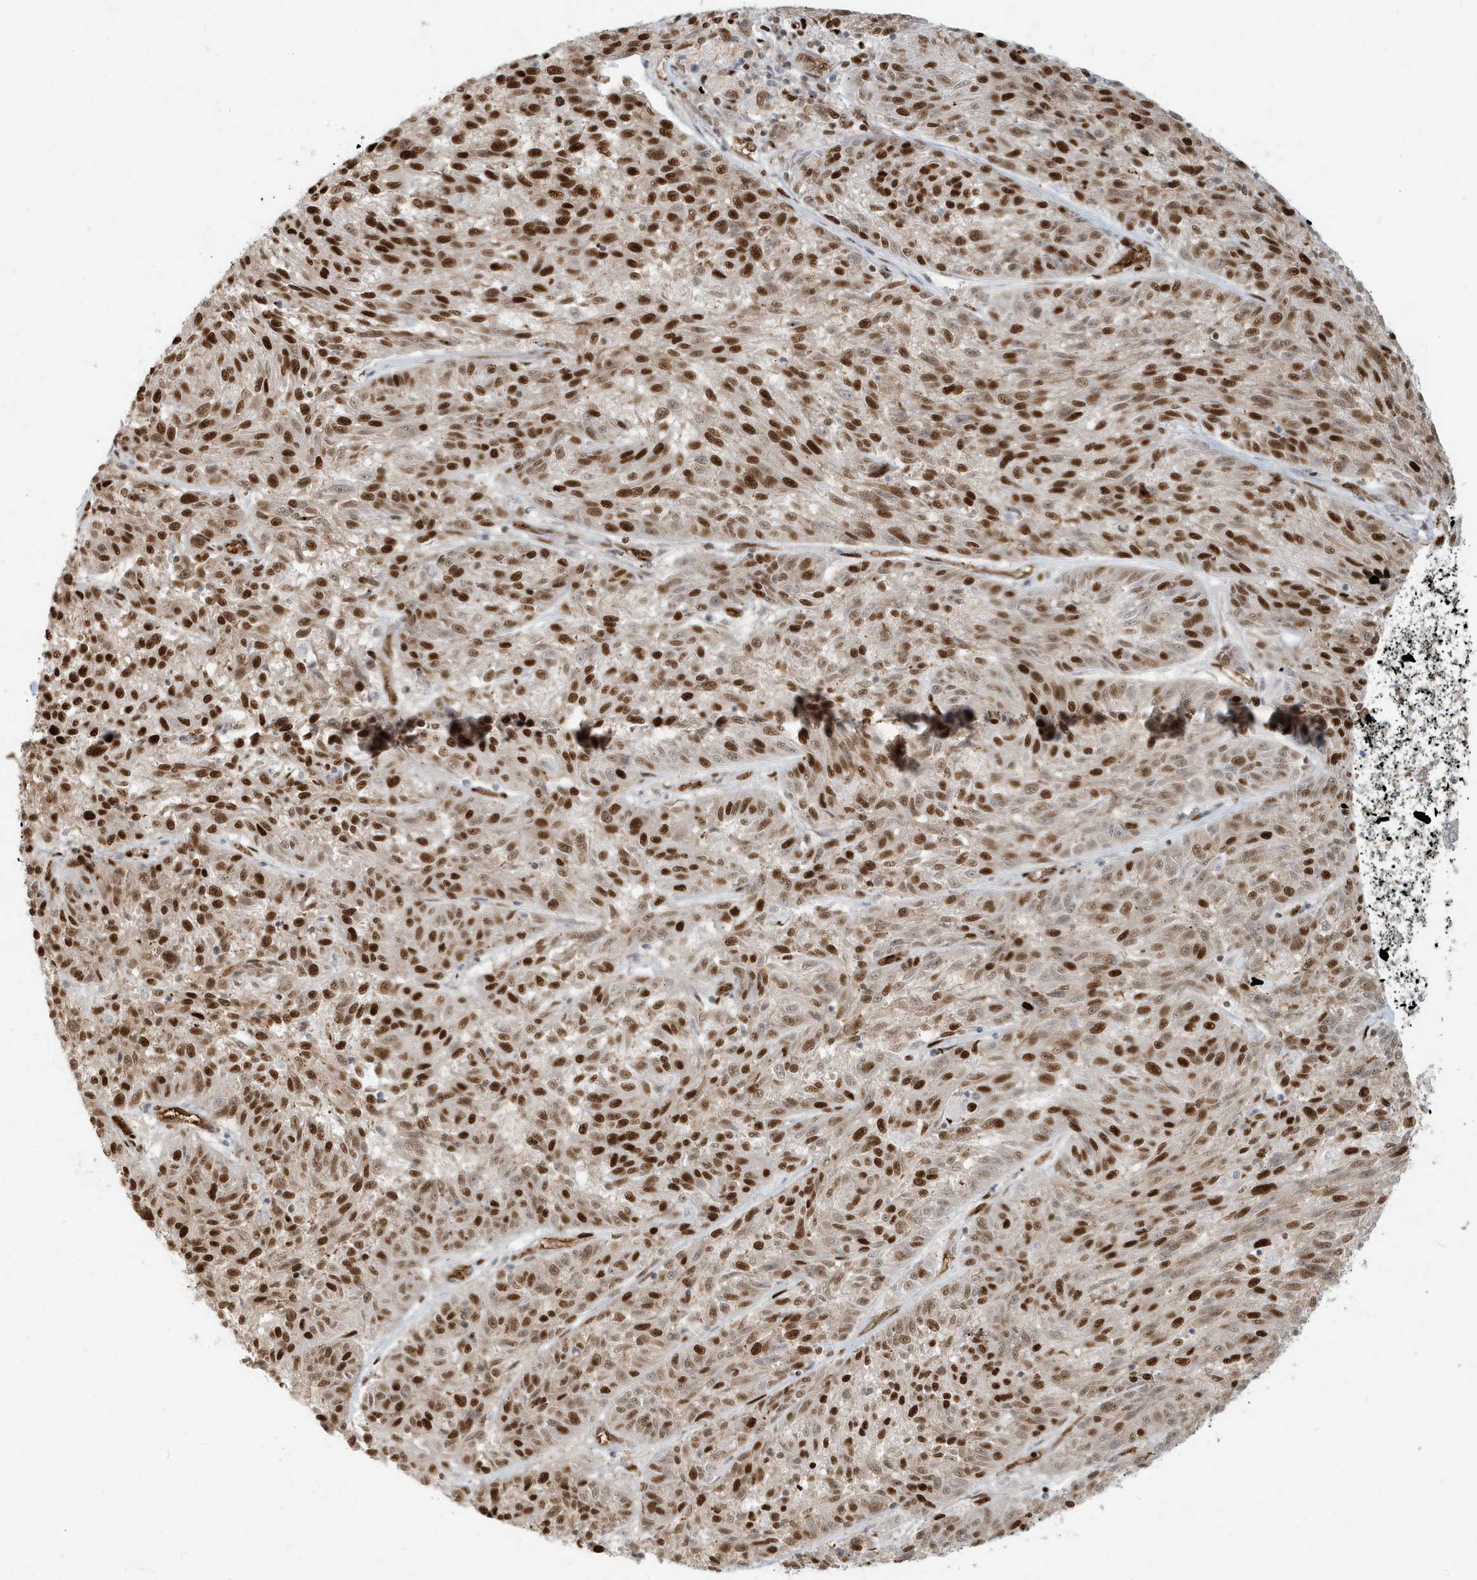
{"staining": {"intensity": "strong", "quantity": ">75%", "location": "nuclear"}, "tissue": "melanoma", "cell_type": "Tumor cells", "image_type": "cancer", "snomed": [{"axis": "morphology", "description": "Malignant melanoma, NOS"}, {"axis": "topography", "description": "Skin"}], "caption": "A brown stain highlights strong nuclear positivity of a protein in human malignant melanoma tumor cells. (brown staining indicates protein expression, while blue staining denotes nuclei).", "gene": "CKS2", "patient": {"sex": "male", "age": 53}}